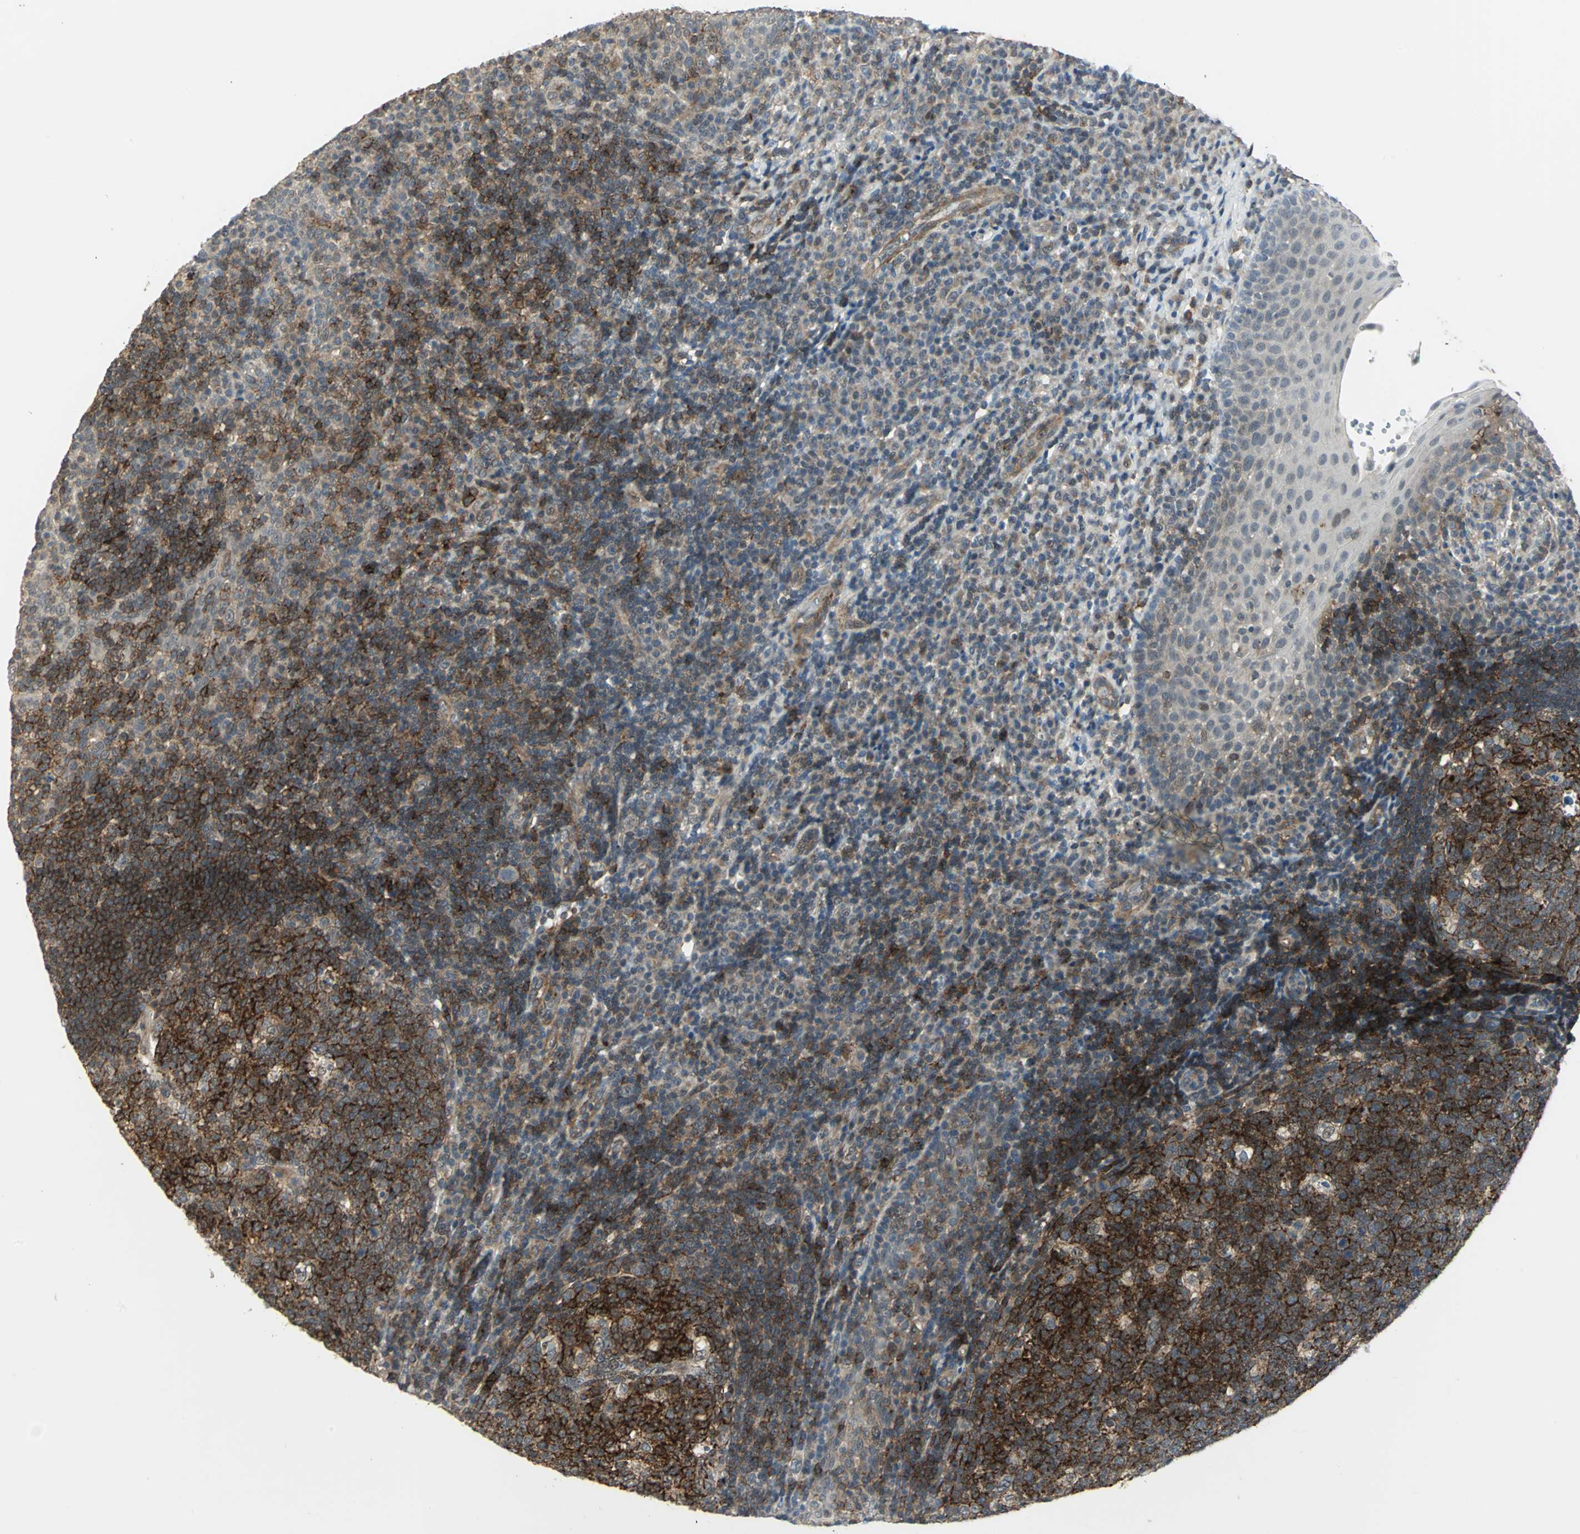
{"staining": {"intensity": "strong", "quantity": ">75%", "location": "cytoplasmic/membranous"}, "tissue": "tonsil", "cell_type": "Germinal center cells", "image_type": "normal", "snomed": [{"axis": "morphology", "description": "Normal tissue, NOS"}, {"axis": "topography", "description": "Tonsil"}], "caption": "High-power microscopy captured an immunohistochemistry (IHC) image of benign tonsil, revealing strong cytoplasmic/membranous staining in approximately >75% of germinal center cells. (IHC, brightfield microscopy, high magnification).", "gene": "PLAGL2", "patient": {"sex": "female", "age": 40}}